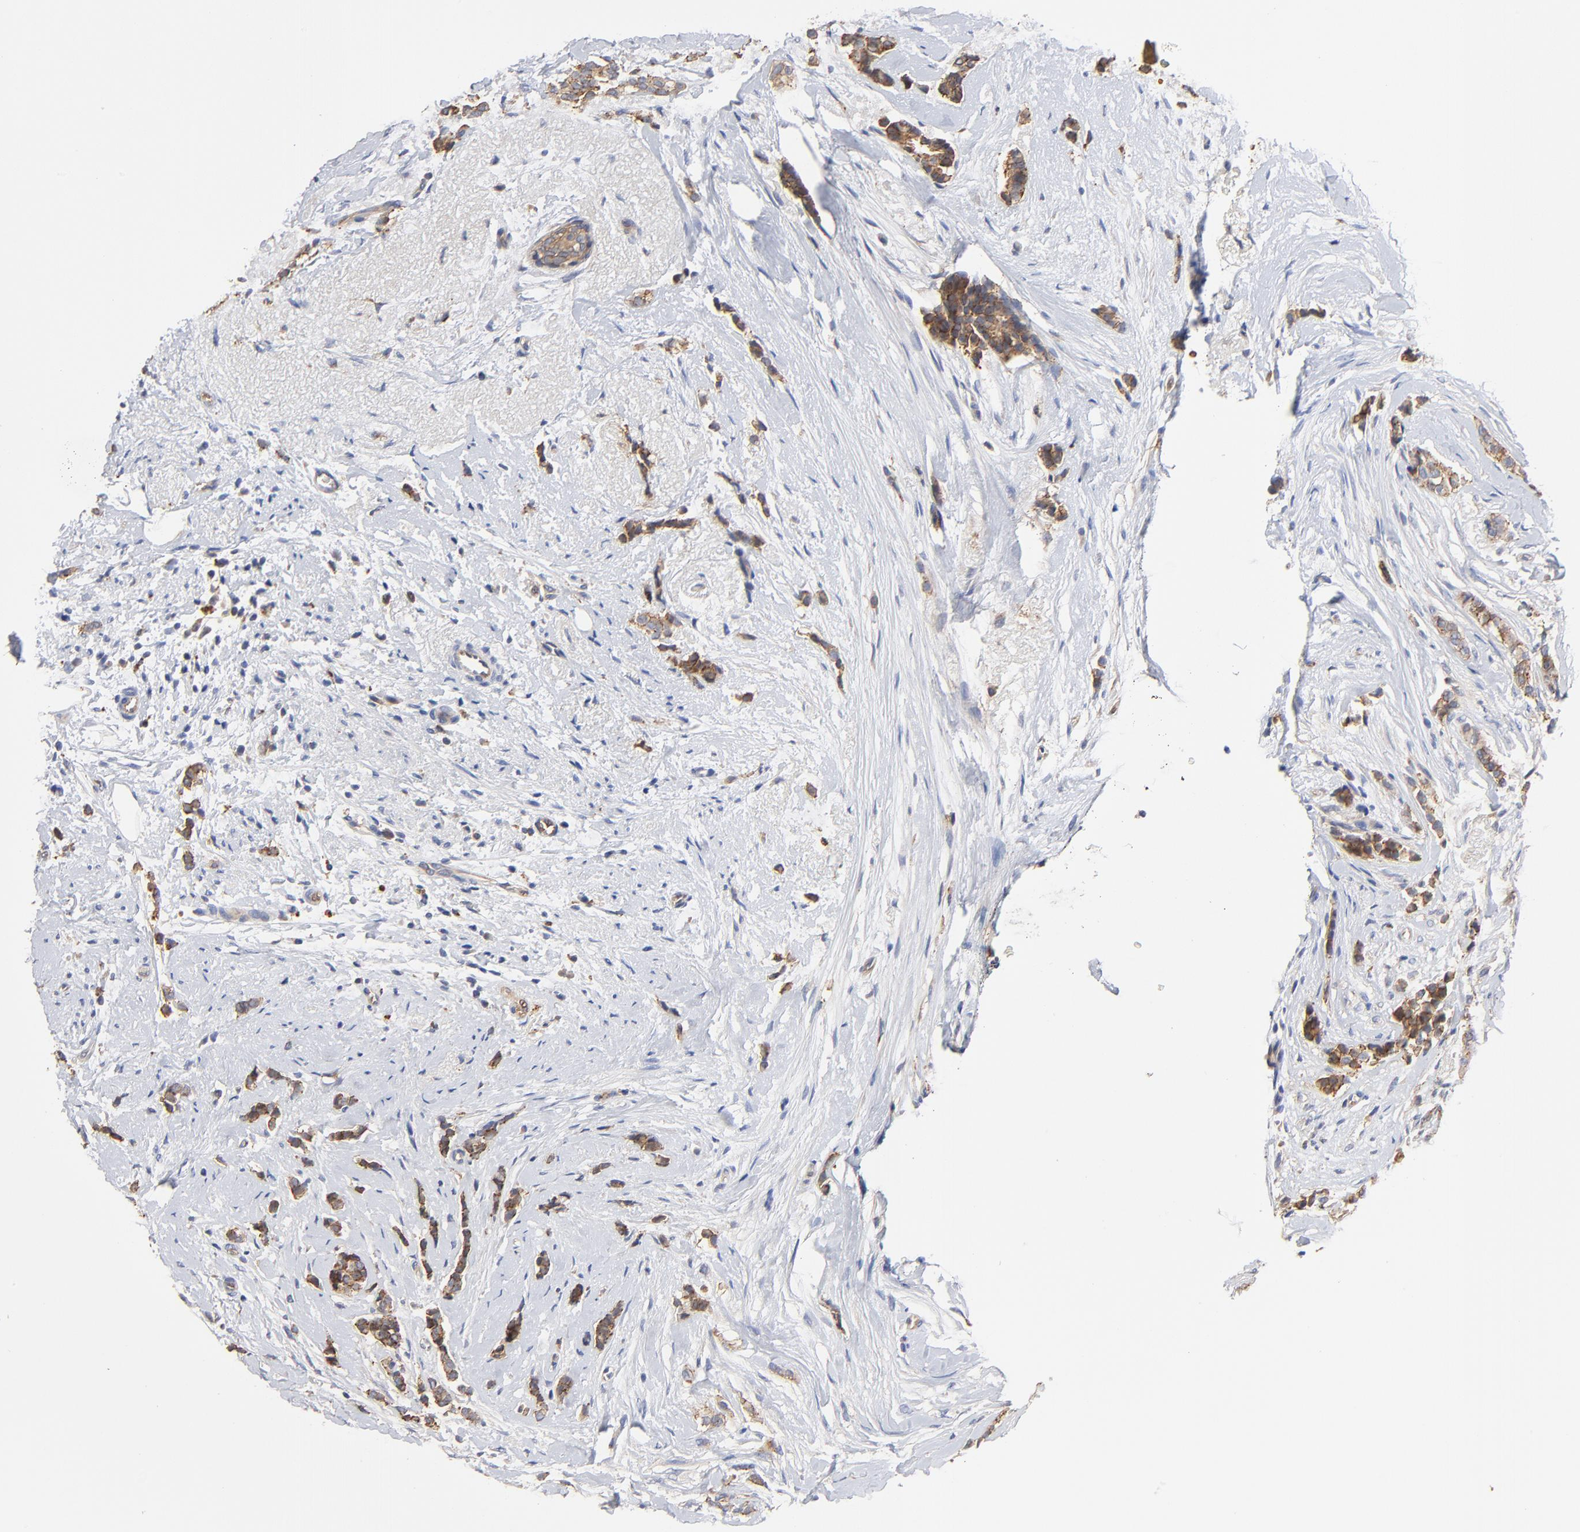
{"staining": {"intensity": "strong", "quantity": ">75%", "location": "cytoplasmic/membranous"}, "tissue": "breast cancer", "cell_type": "Tumor cells", "image_type": "cancer", "snomed": [{"axis": "morphology", "description": "Lobular carcinoma"}, {"axis": "topography", "description": "Breast"}], "caption": "A photomicrograph of lobular carcinoma (breast) stained for a protein demonstrates strong cytoplasmic/membranous brown staining in tumor cells. The staining is performed using DAB brown chromogen to label protein expression. The nuclei are counter-stained blue using hematoxylin.", "gene": "FBXL2", "patient": {"sex": "female", "age": 56}}